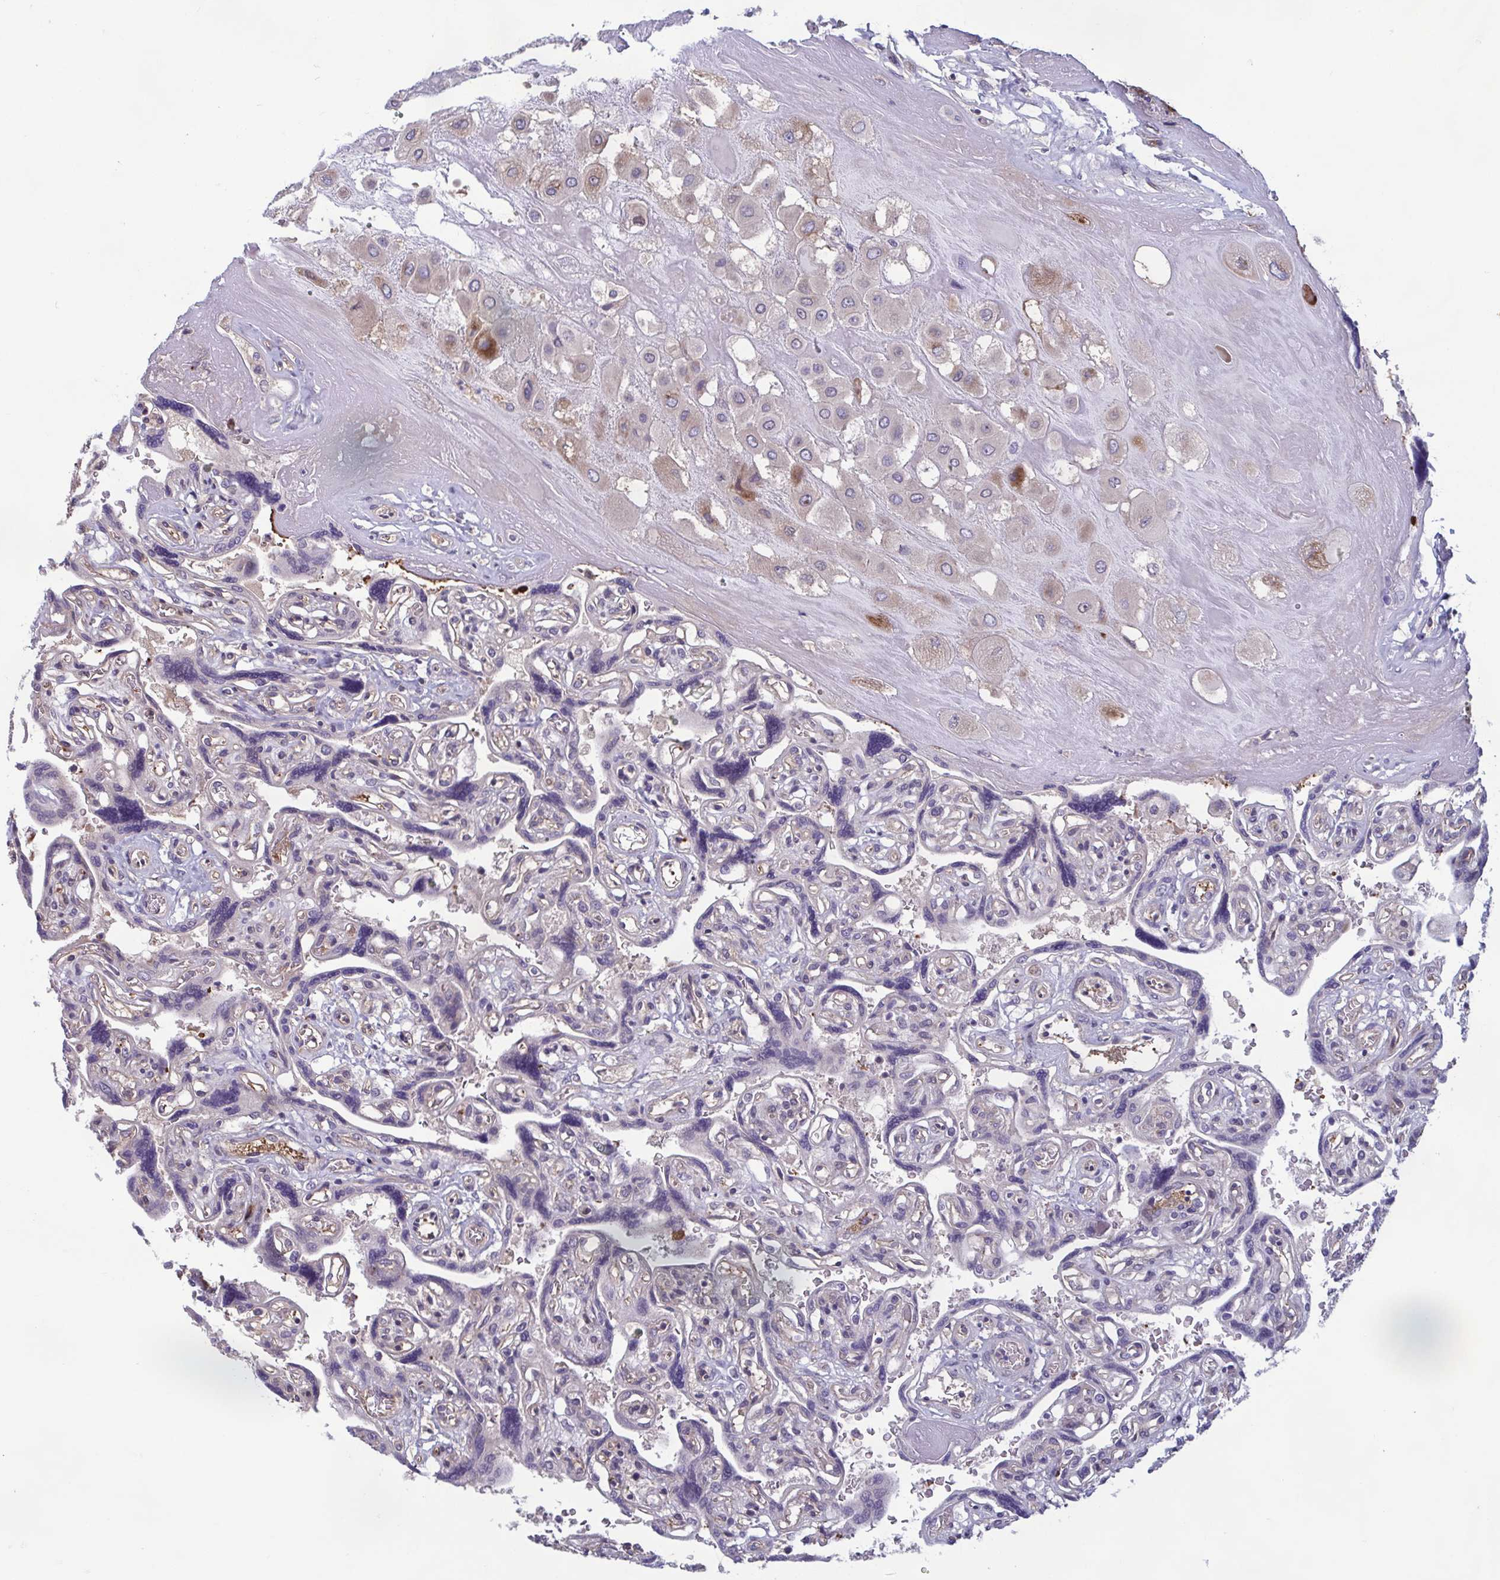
{"staining": {"intensity": "moderate", "quantity": "<25%", "location": "cytoplasmic/membranous"}, "tissue": "placenta", "cell_type": "Decidual cells", "image_type": "normal", "snomed": [{"axis": "morphology", "description": "Normal tissue, NOS"}, {"axis": "topography", "description": "Placenta"}], "caption": "Immunohistochemical staining of benign human placenta displays low levels of moderate cytoplasmic/membranous expression in approximately <25% of decidual cells. Using DAB (brown) and hematoxylin (blue) stains, captured at high magnification using brightfield microscopy.", "gene": "LRRC38", "patient": {"sex": "female", "age": 32}}